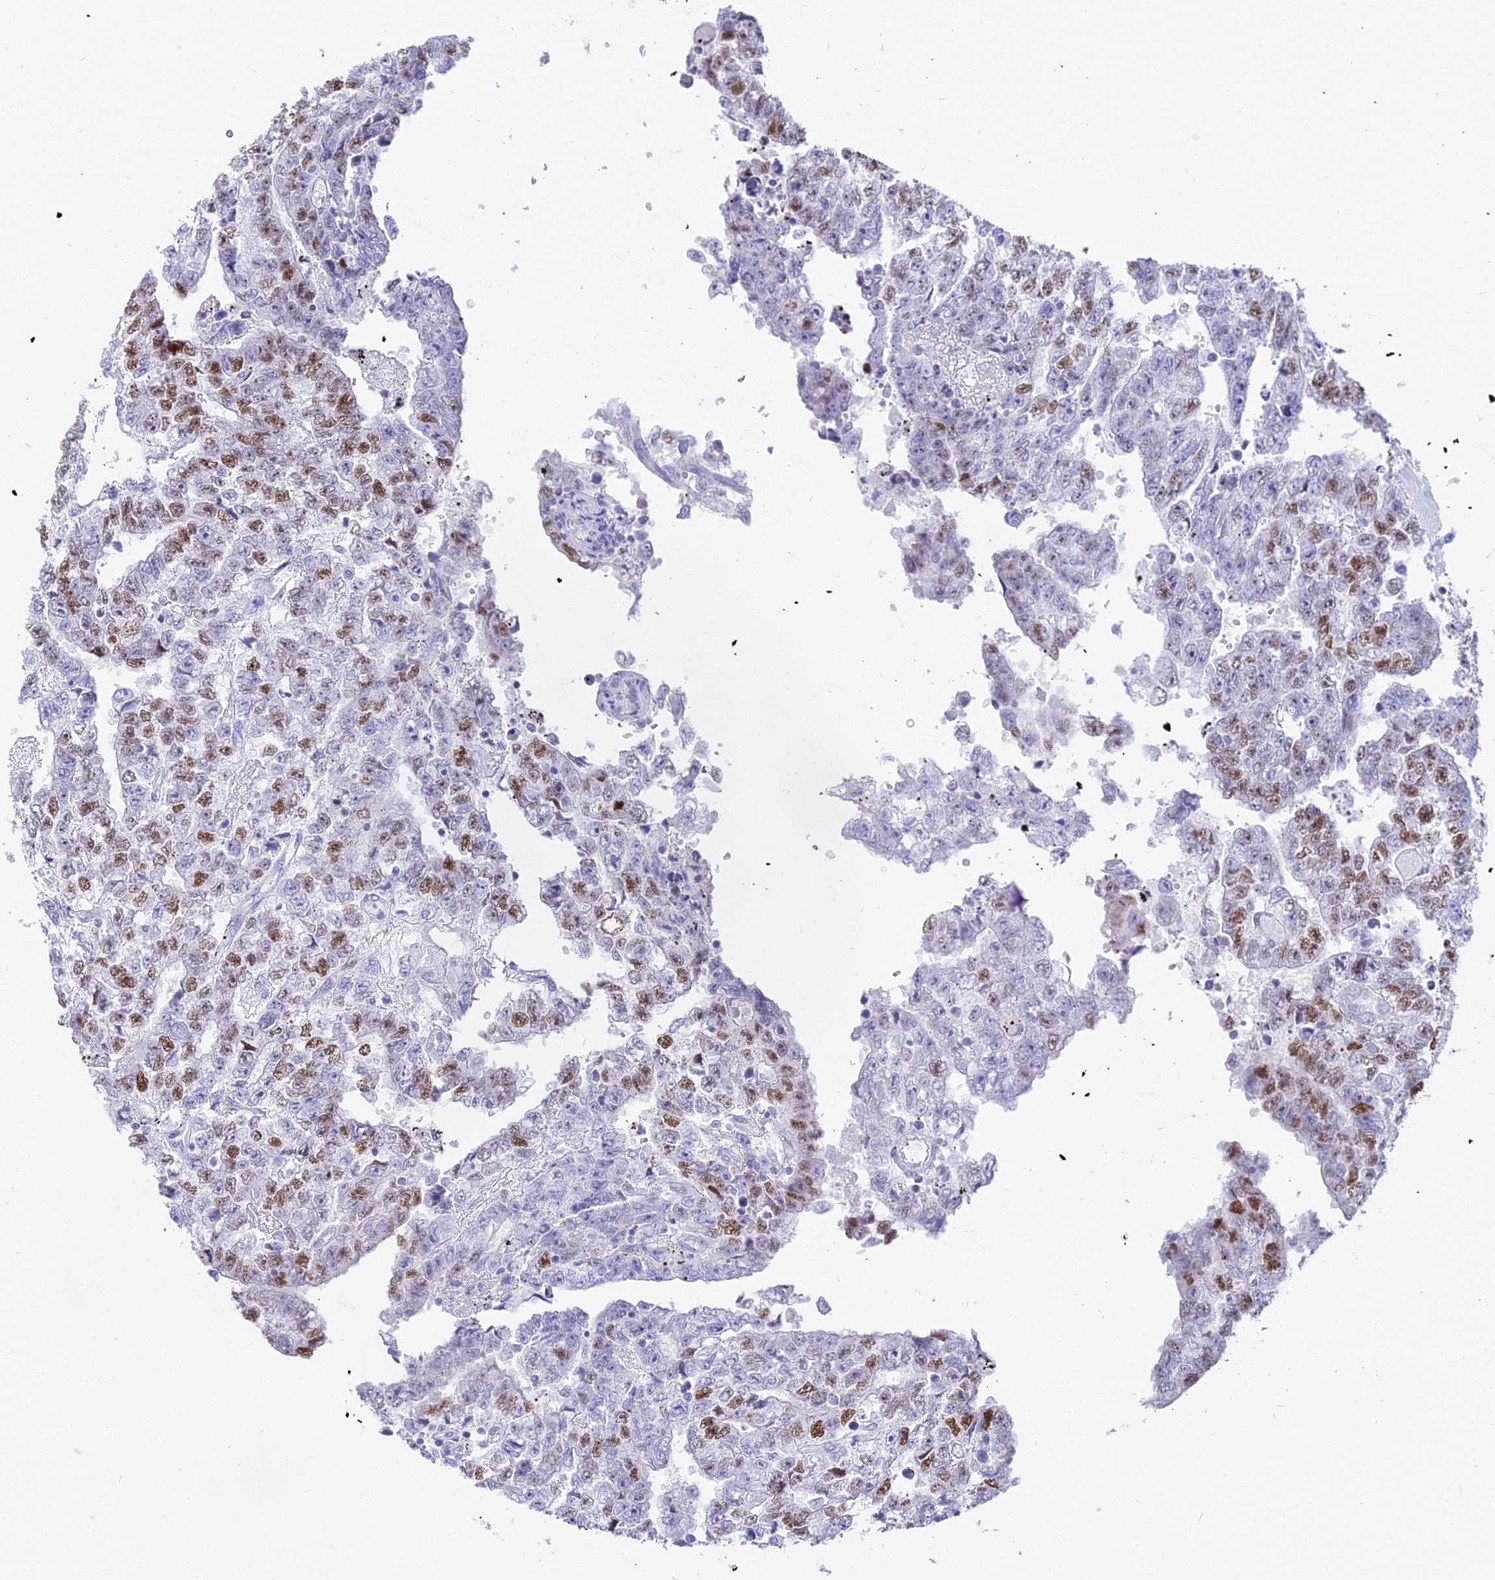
{"staining": {"intensity": "moderate", "quantity": "25%-75%", "location": "nuclear"}, "tissue": "testis cancer", "cell_type": "Tumor cells", "image_type": "cancer", "snomed": [{"axis": "morphology", "description": "Carcinoma, Embryonal, NOS"}, {"axis": "topography", "description": "Testis"}], "caption": "Testis cancer (embryonal carcinoma) stained for a protein (brown) demonstrates moderate nuclear positive staining in about 25%-75% of tumor cells.", "gene": "CGB2", "patient": {"sex": "male", "age": 25}}